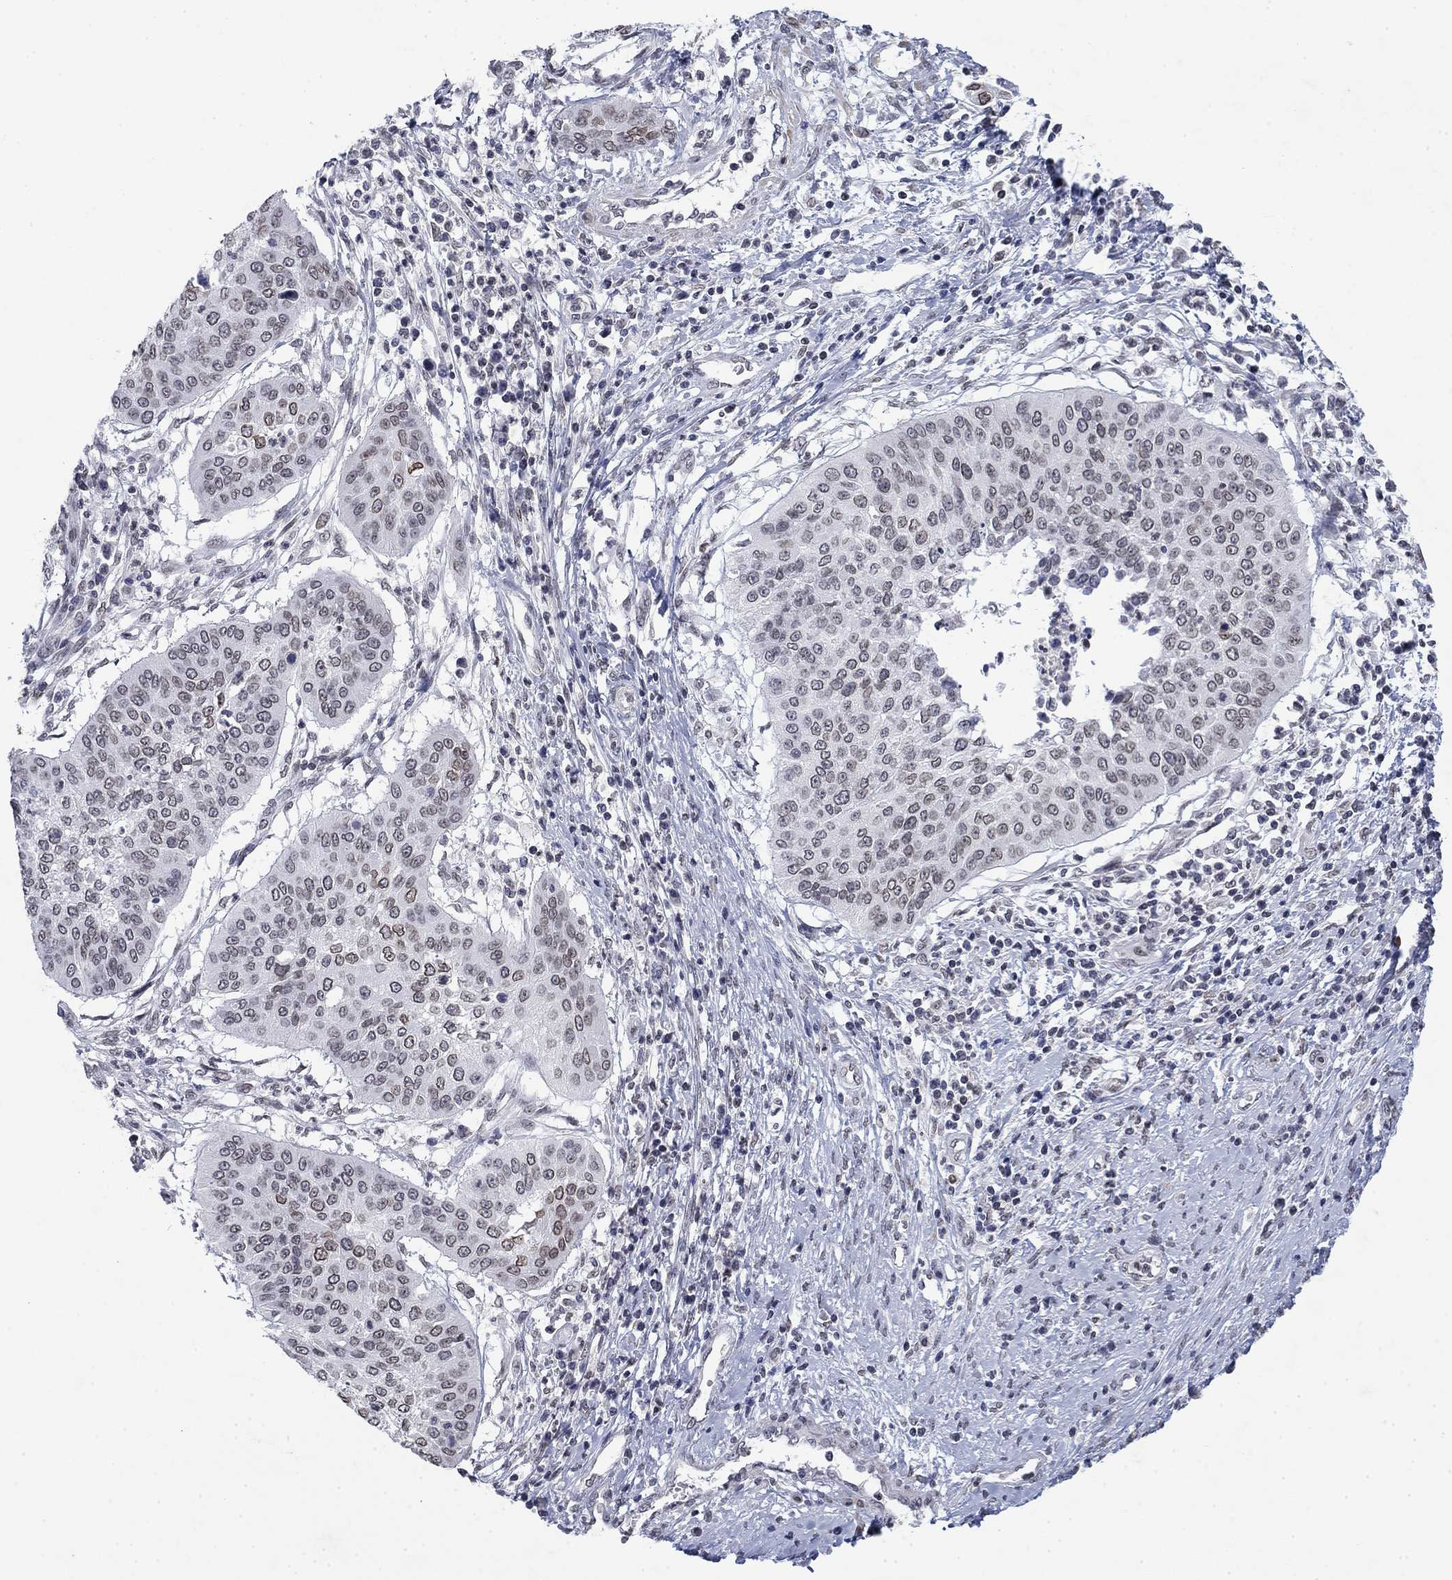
{"staining": {"intensity": "strong", "quantity": "<25%", "location": "cytoplasmic/membranous,nuclear"}, "tissue": "cervical cancer", "cell_type": "Tumor cells", "image_type": "cancer", "snomed": [{"axis": "morphology", "description": "Normal tissue, NOS"}, {"axis": "morphology", "description": "Squamous cell carcinoma, NOS"}, {"axis": "topography", "description": "Cervix"}], "caption": "A histopathology image of human cervical cancer (squamous cell carcinoma) stained for a protein exhibits strong cytoplasmic/membranous and nuclear brown staining in tumor cells. The staining was performed using DAB, with brown indicating positive protein expression. Nuclei are stained blue with hematoxylin.", "gene": "TOR1AIP1", "patient": {"sex": "female", "age": 39}}